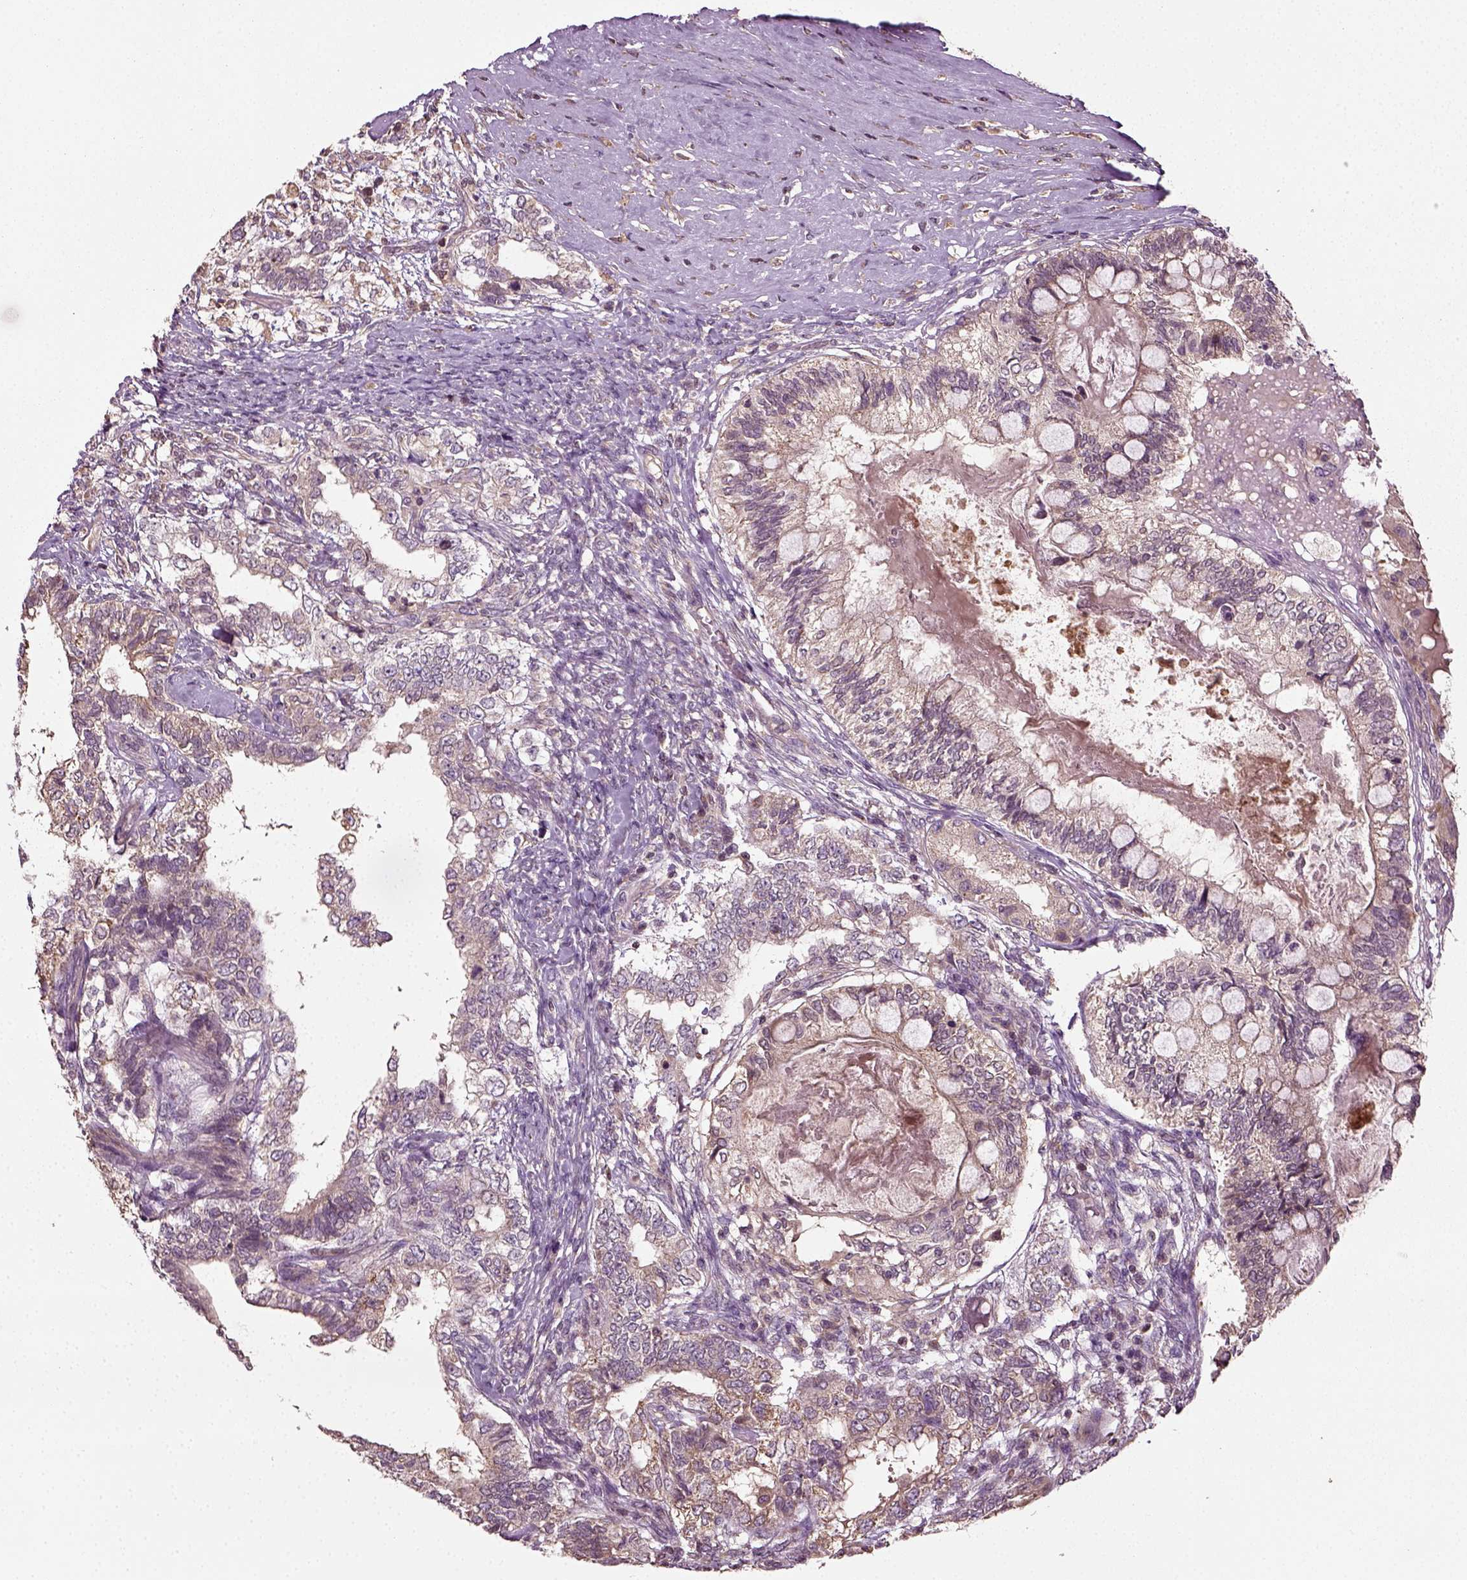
{"staining": {"intensity": "weak", "quantity": "<25%", "location": "cytoplasmic/membranous"}, "tissue": "testis cancer", "cell_type": "Tumor cells", "image_type": "cancer", "snomed": [{"axis": "morphology", "description": "Seminoma, NOS"}, {"axis": "morphology", "description": "Carcinoma, Embryonal, NOS"}, {"axis": "topography", "description": "Testis"}], "caption": "DAB (3,3'-diaminobenzidine) immunohistochemical staining of testis cancer (embryonal carcinoma) displays no significant staining in tumor cells. (Brightfield microscopy of DAB immunohistochemistry at high magnification).", "gene": "ERV3-1", "patient": {"sex": "male", "age": 41}}